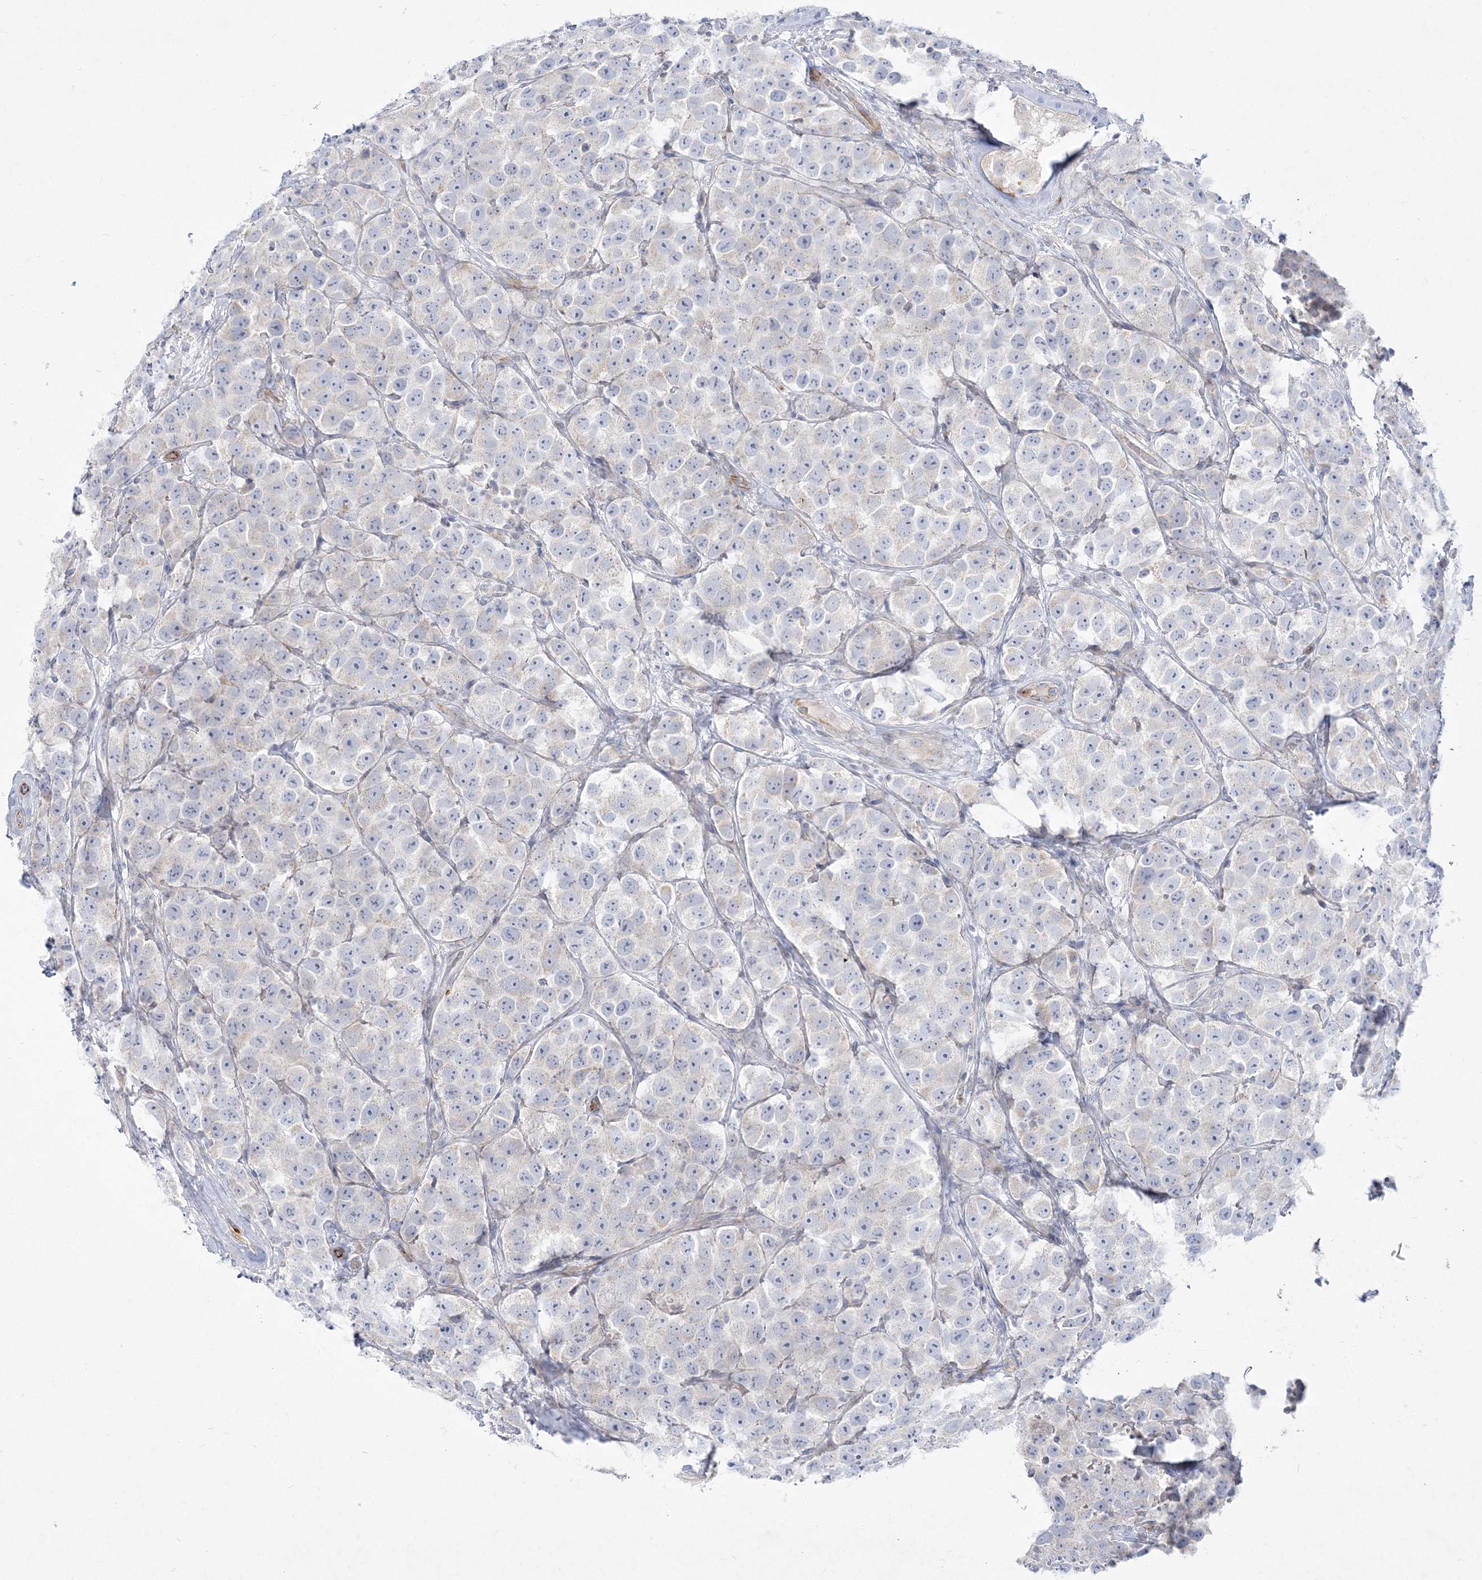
{"staining": {"intensity": "negative", "quantity": "none", "location": "none"}, "tissue": "testis cancer", "cell_type": "Tumor cells", "image_type": "cancer", "snomed": [{"axis": "morphology", "description": "Seminoma, NOS"}, {"axis": "topography", "description": "Testis"}], "caption": "Immunohistochemistry micrograph of neoplastic tissue: seminoma (testis) stained with DAB shows no significant protein positivity in tumor cells.", "gene": "GPAT2", "patient": {"sex": "male", "age": 28}}